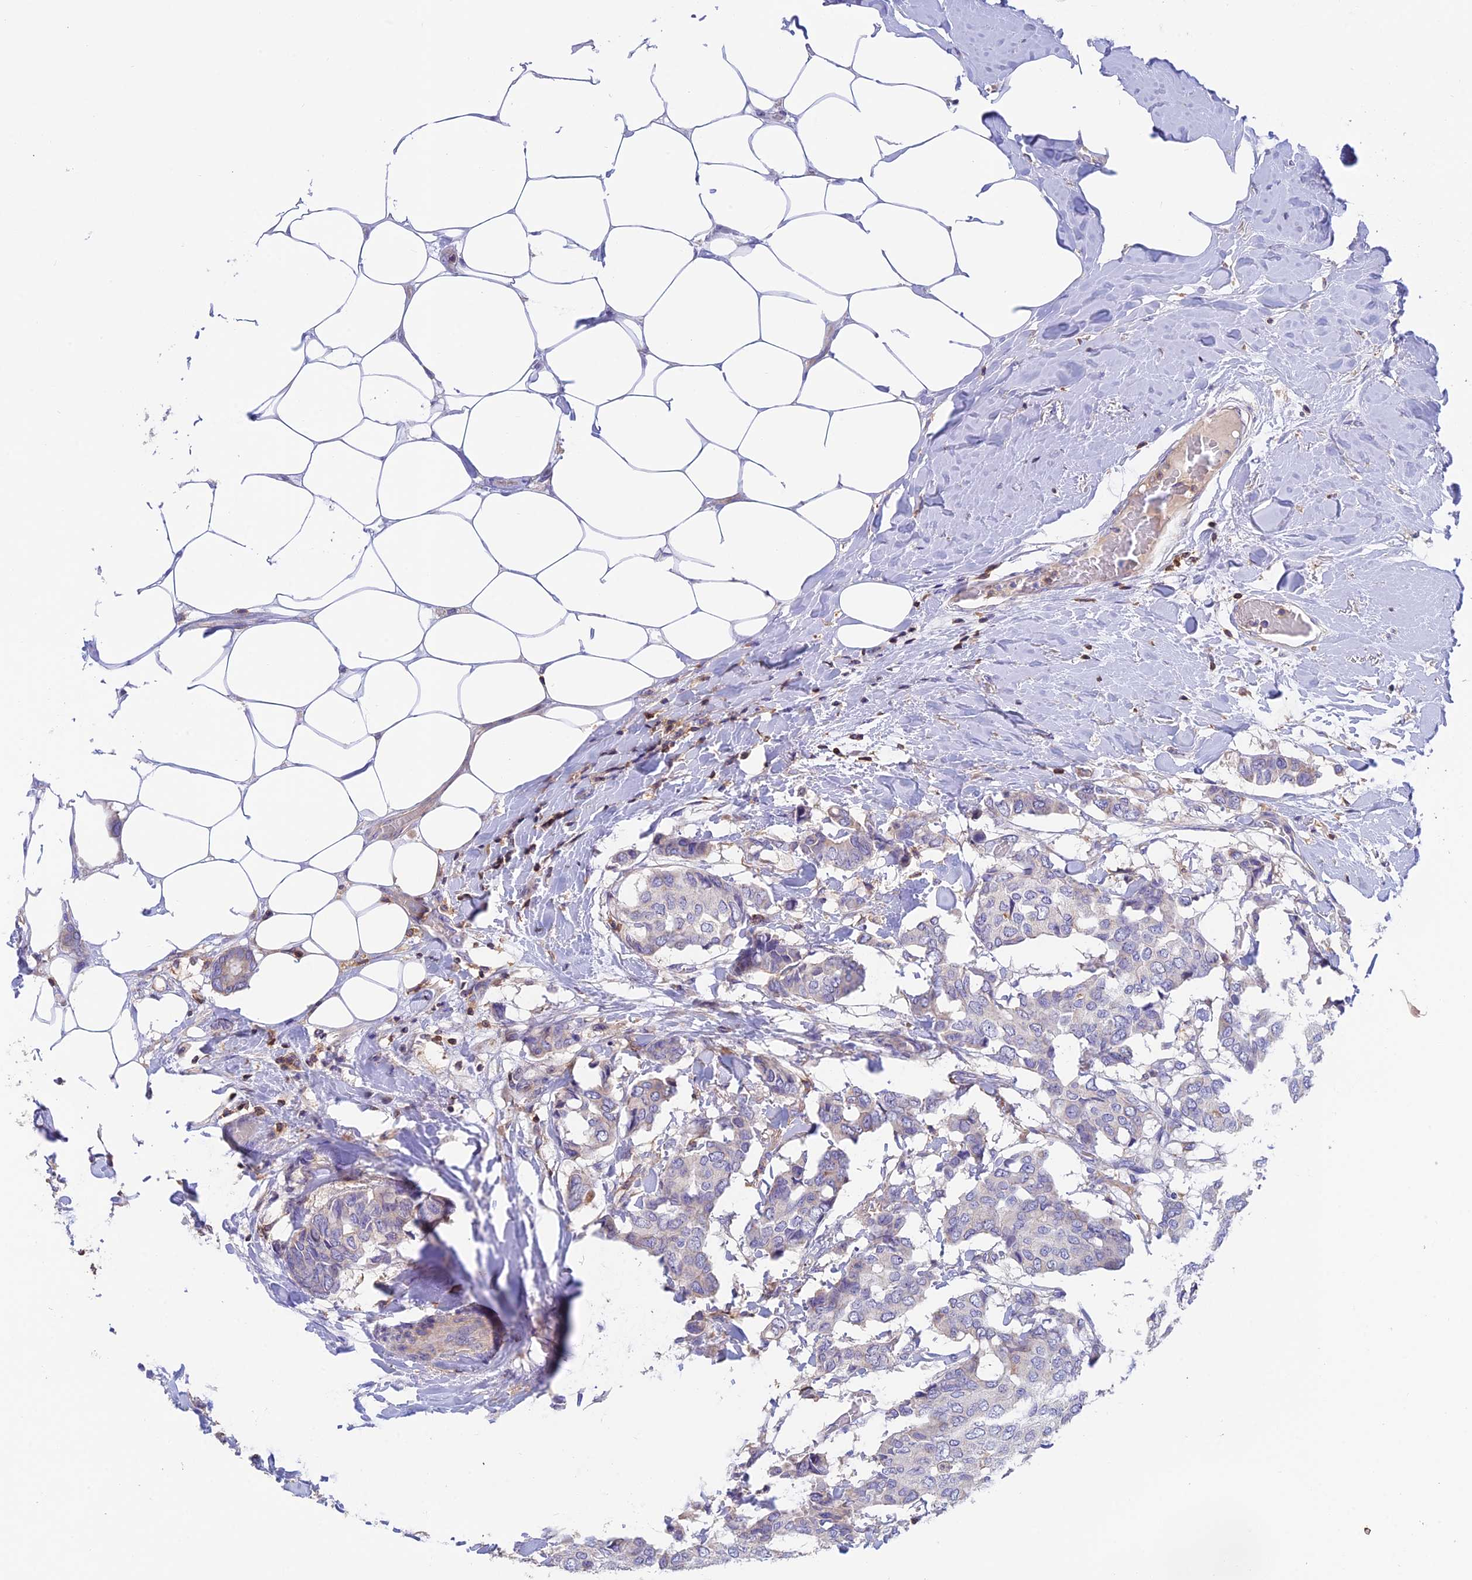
{"staining": {"intensity": "negative", "quantity": "none", "location": "none"}, "tissue": "breast cancer", "cell_type": "Tumor cells", "image_type": "cancer", "snomed": [{"axis": "morphology", "description": "Duct carcinoma"}, {"axis": "topography", "description": "Breast"}], "caption": "DAB (3,3'-diaminobenzidine) immunohistochemical staining of human breast cancer exhibits no significant staining in tumor cells.", "gene": "LPXN", "patient": {"sex": "female", "age": 75}}